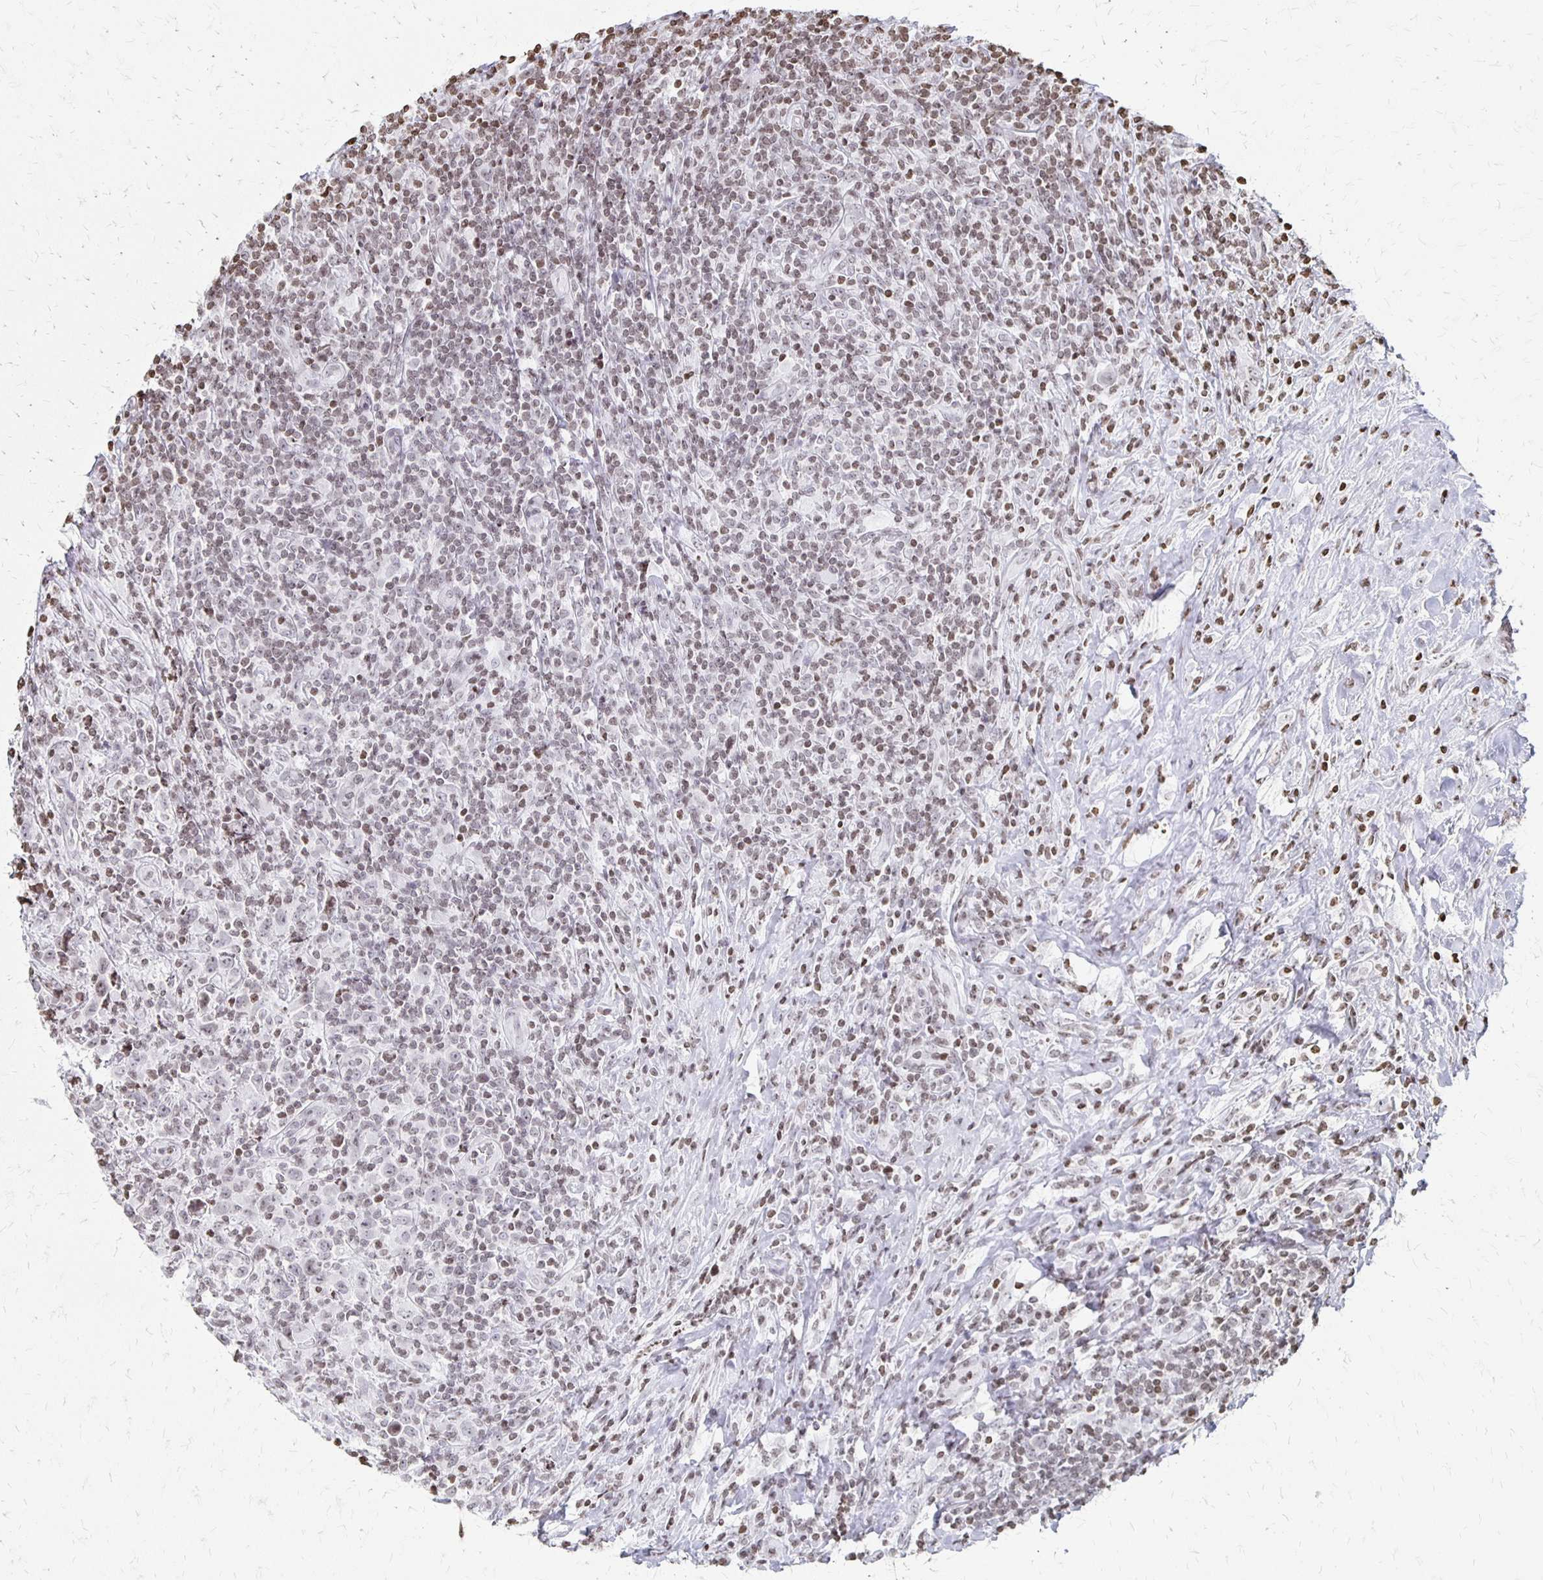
{"staining": {"intensity": "negative", "quantity": "none", "location": "none"}, "tissue": "lymphoma", "cell_type": "Tumor cells", "image_type": "cancer", "snomed": [{"axis": "morphology", "description": "Hodgkin's disease, NOS"}, {"axis": "topography", "description": "Lymph node"}], "caption": "Tumor cells are negative for protein expression in human lymphoma. (Brightfield microscopy of DAB (3,3'-diaminobenzidine) immunohistochemistry (IHC) at high magnification).", "gene": "ZNF280C", "patient": {"sex": "female", "age": 18}}